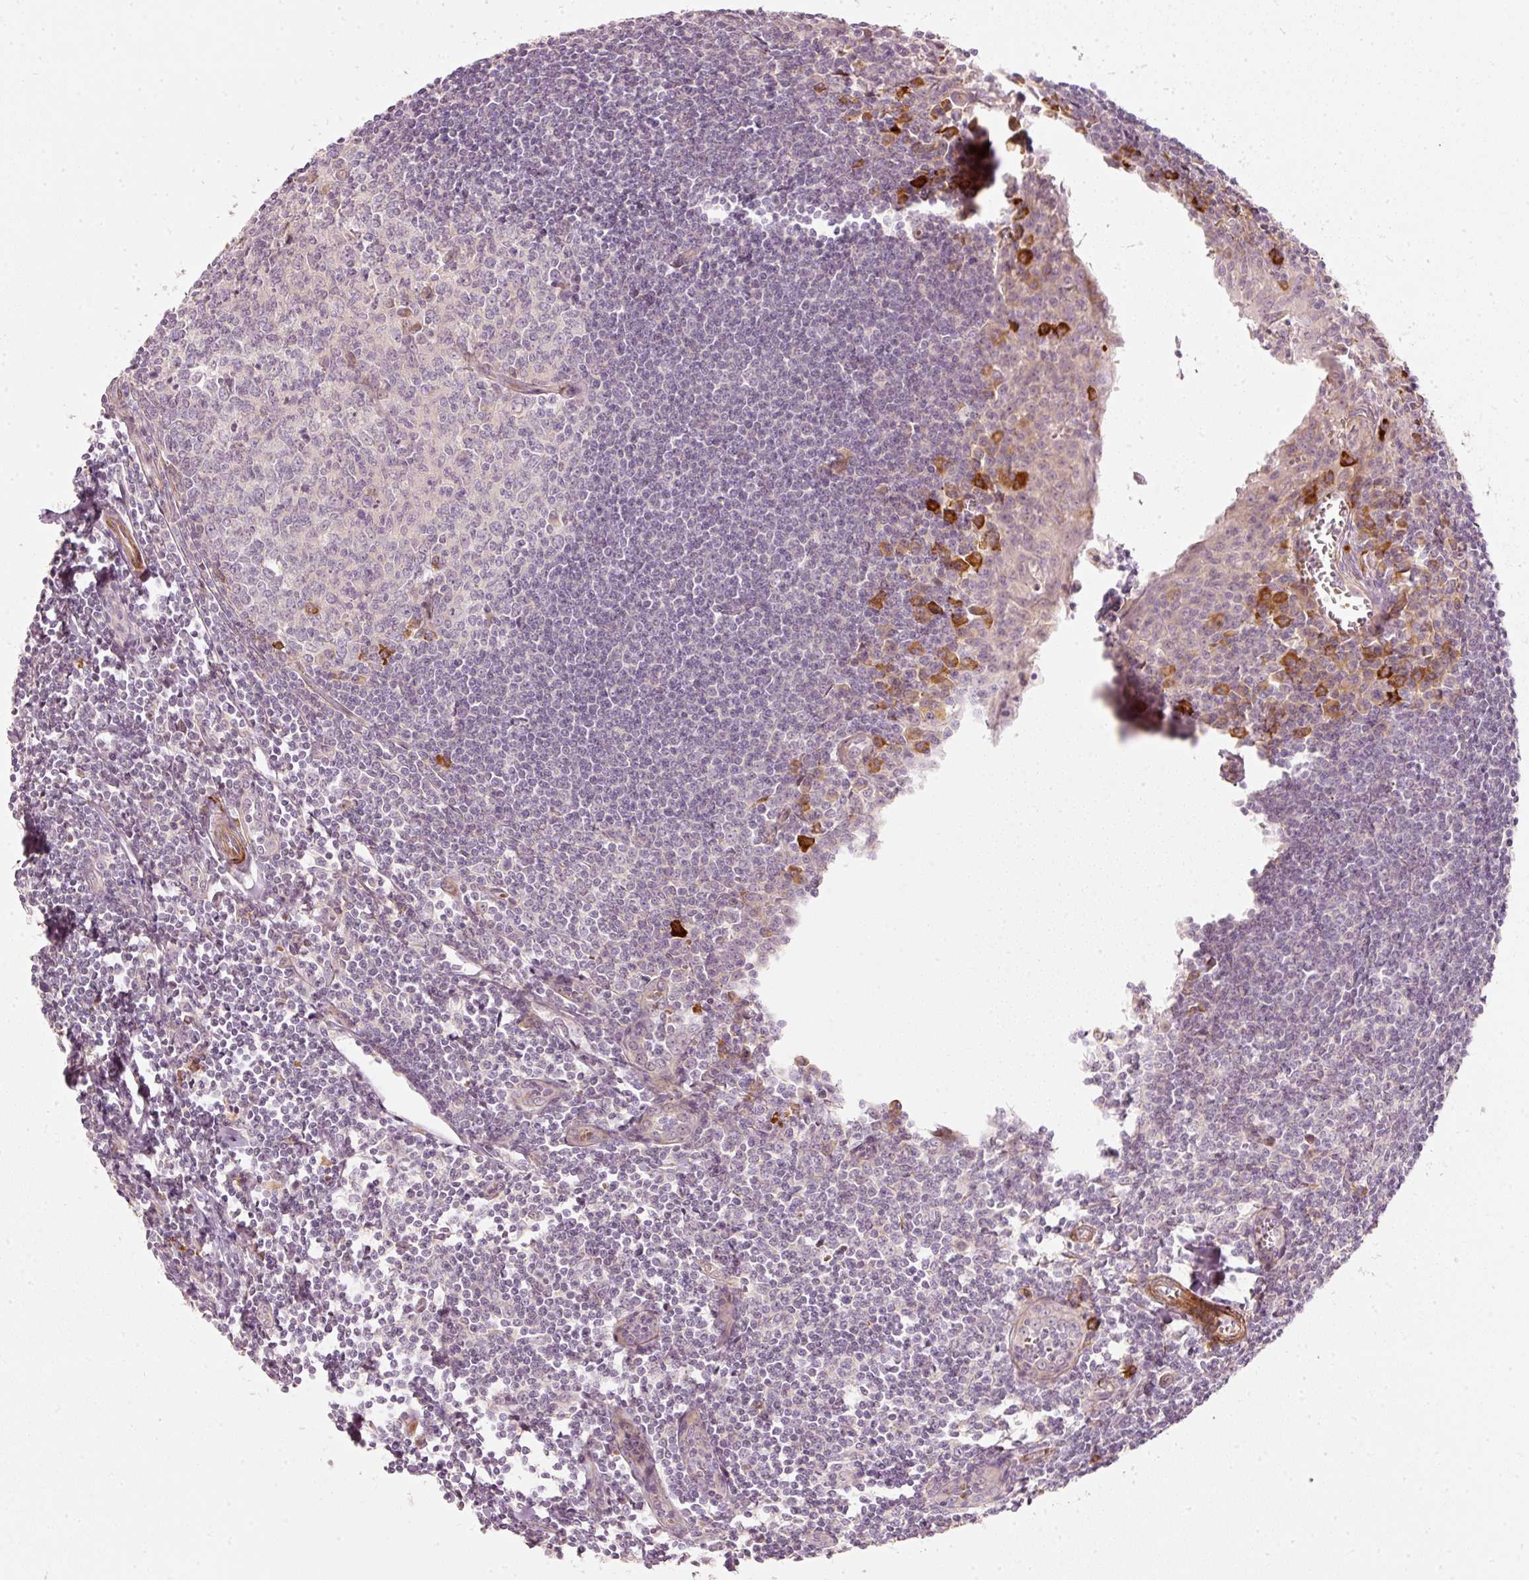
{"staining": {"intensity": "moderate", "quantity": "<25%", "location": "cytoplasmic/membranous"}, "tissue": "tonsil", "cell_type": "Germinal center cells", "image_type": "normal", "snomed": [{"axis": "morphology", "description": "Normal tissue, NOS"}, {"axis": "topography", "description": "Tonsil"}], "caption": "High-magnification brightfield microscopy of normal tonsil stained with DAB (brown) and counterstained with hematoxylin (blue). germinal center cells exhibit moderate cytoplasmic/membranous positivity is seen in about<25% of cells.", "gene": "KCNQ1", "patient": {"sex": "male", "age": 27}}